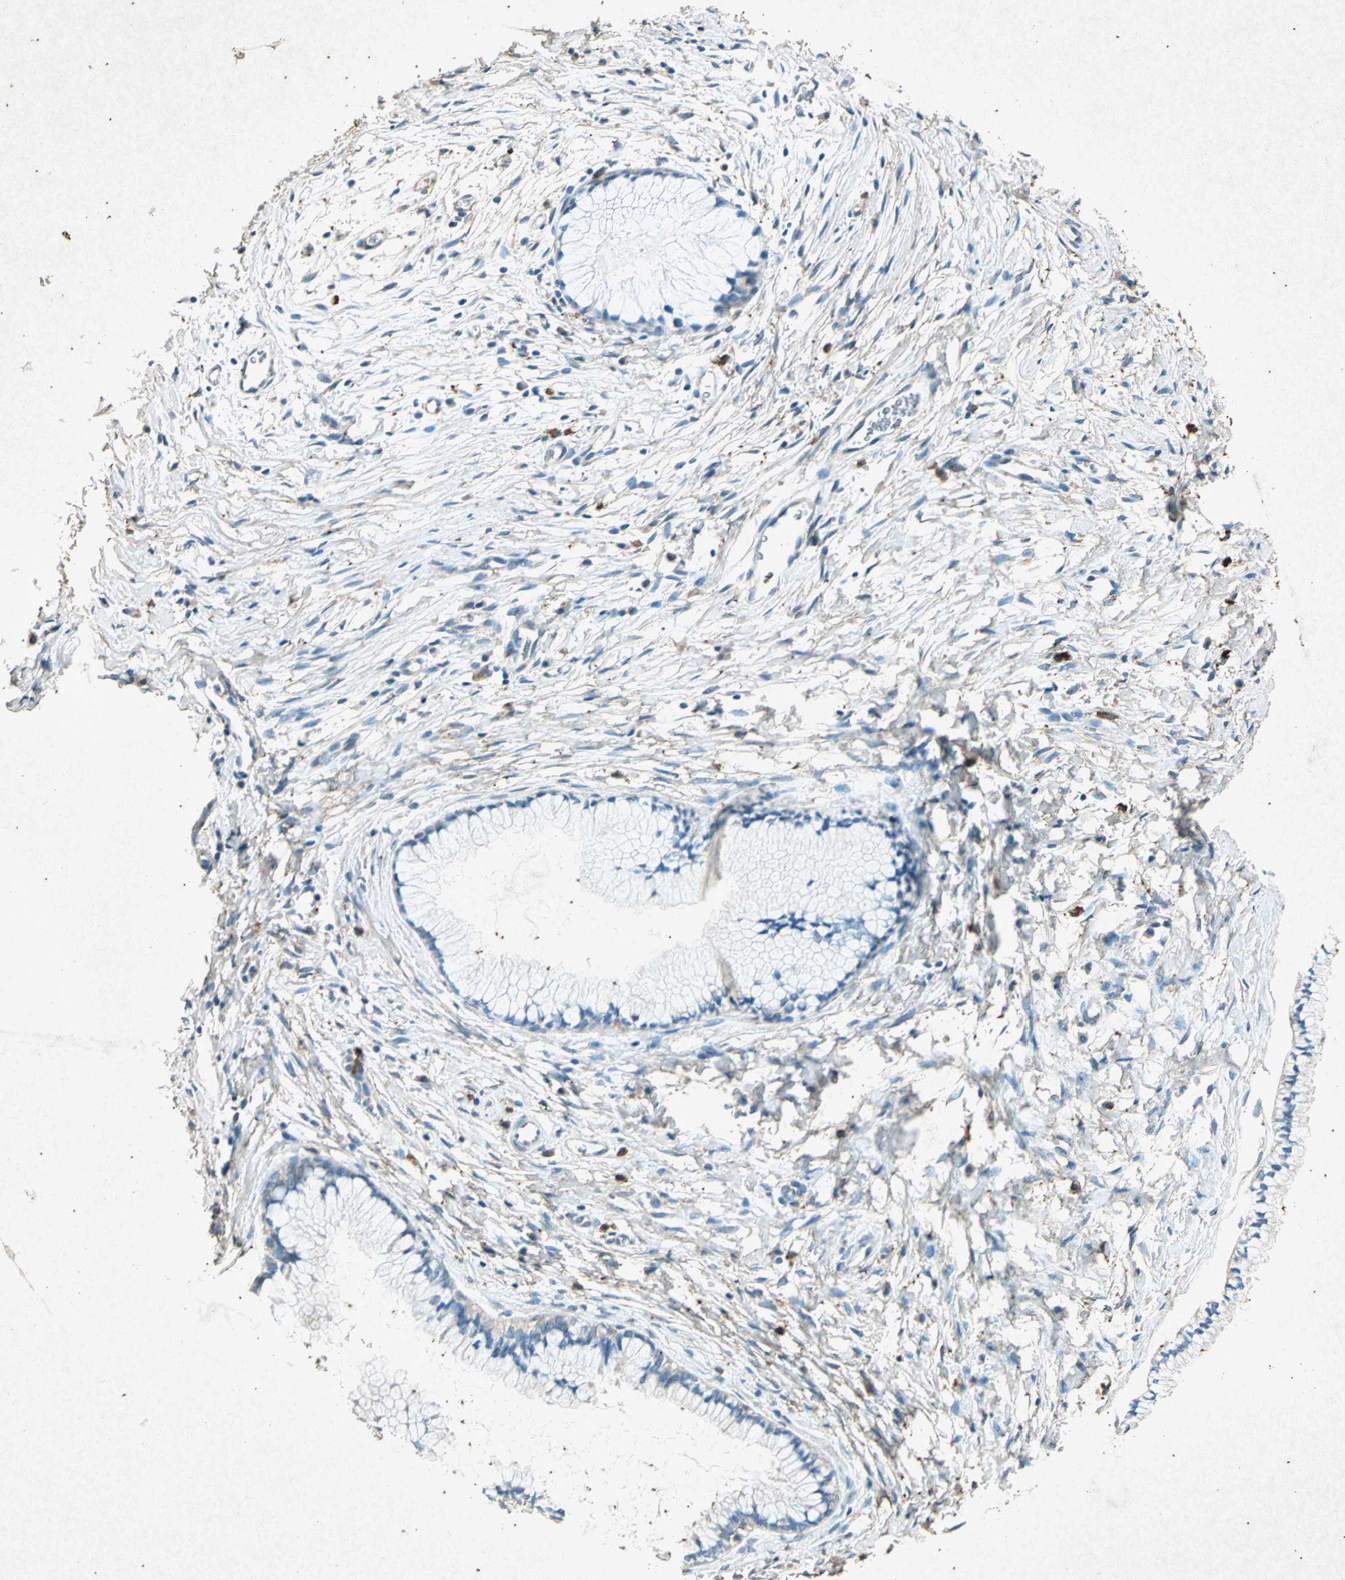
{"staining": {"intensity": "negative", "quantity": "none", "location": "none"}, "tissue": "cervix", "cell_type": "Glandular cells", "image_type": "normal", "snomed": [{"axis": "morphology", "description": "Normal tissue, NOS"}, {"axis": "topography", "description": "Cervix"}], "caption": "High magnification brightfield microscopy of benign cervix stained with DAB (brown) and counterstained with hematoxylin (blue): glandular cells show no significant positivity.", "gene": "PSEN1", "patient": {"sex": "female", "age": 39}}